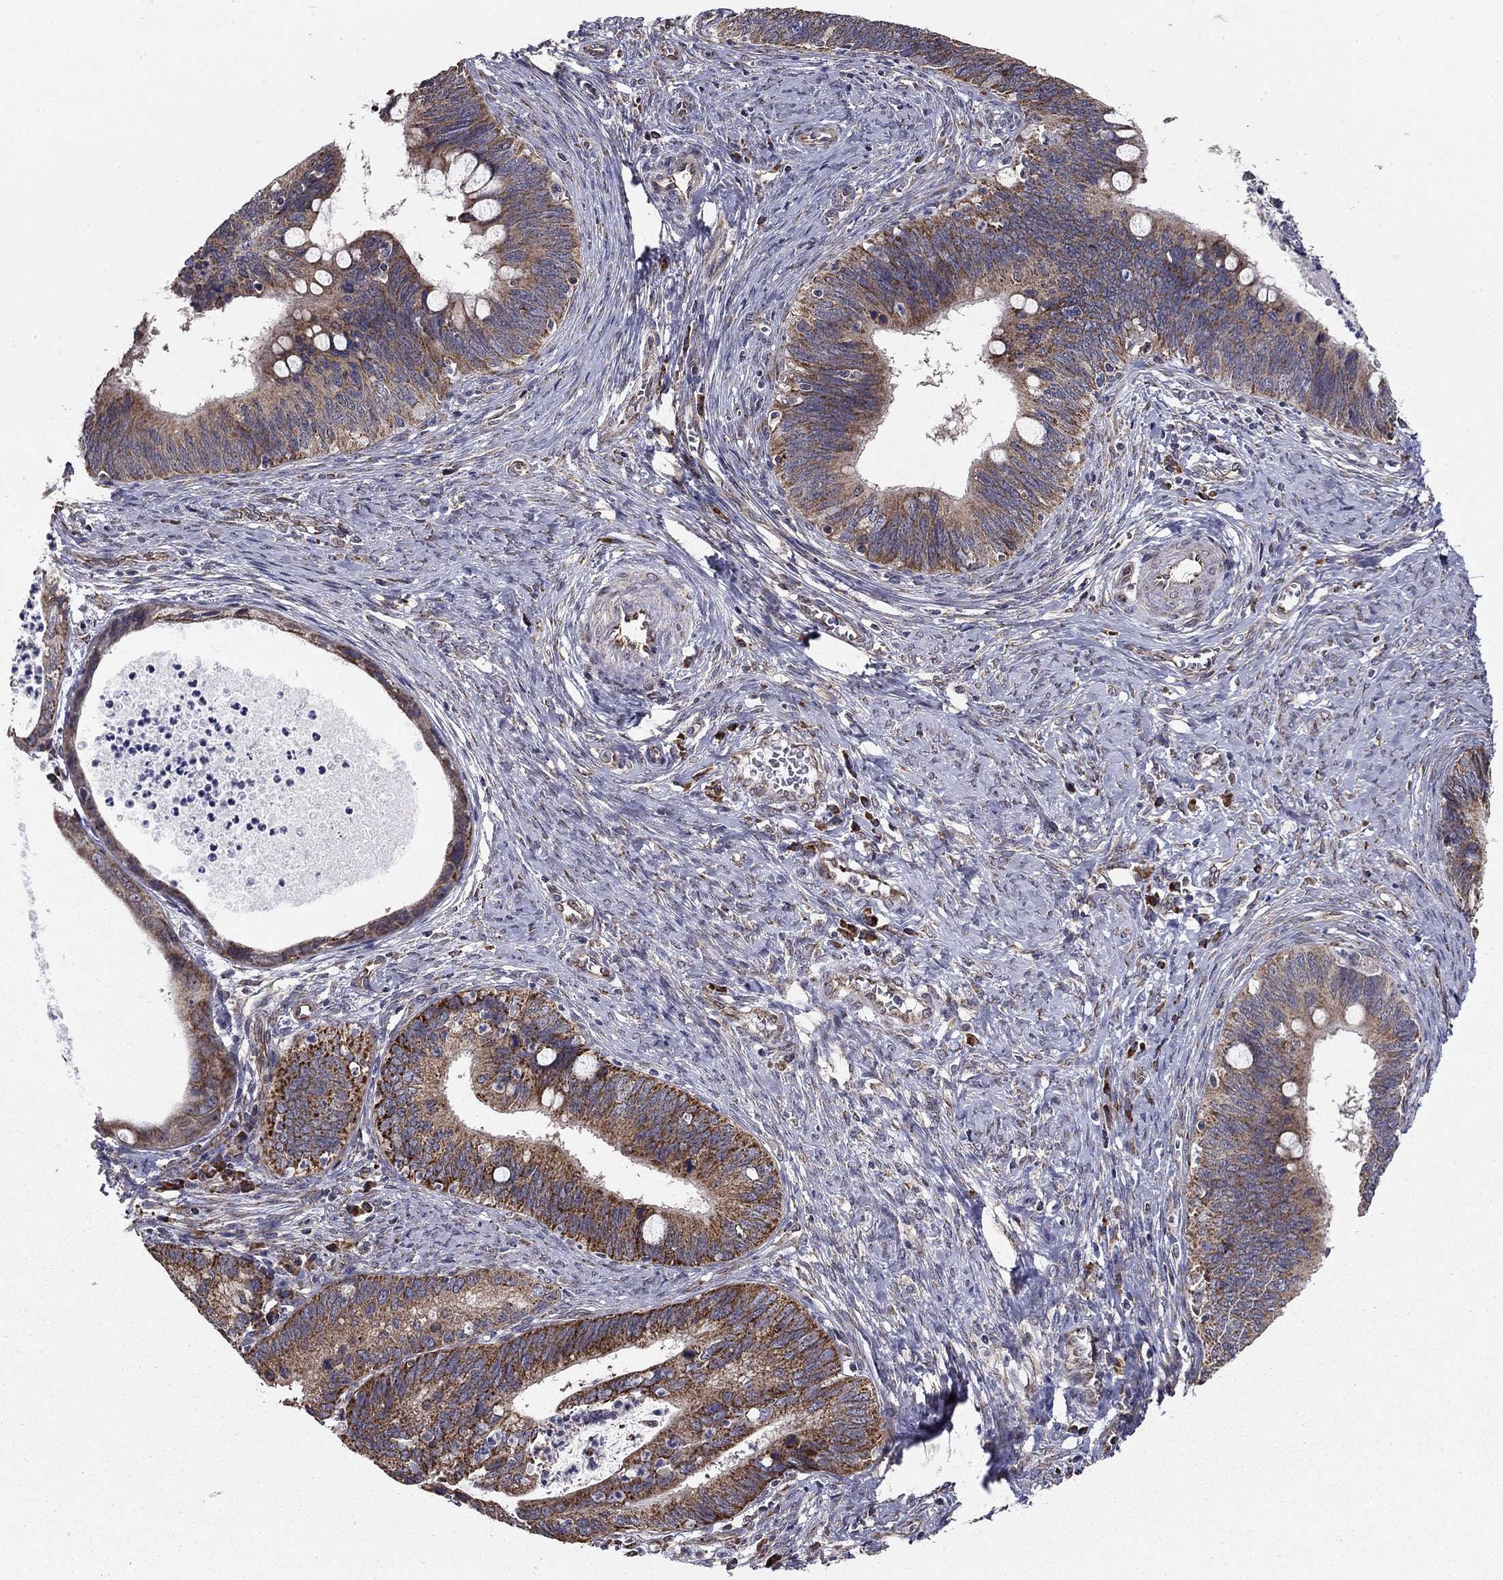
{"staining": {"intensity": "moderate", "quantity": "25%-75%", "location": "cytoplasmic/membranous"}, "tissue": "cervical cancer", "cell_type": "Tumor cells", "image_type": "cancer", "snomed": [{"axis": "morphology", "description": "Adenocarcinoma, NOS"}, {"axis": "topography", "description": "Cervix"}], "caption": "This is a micrograph of IHC staining of adenocarcinoma (cervical), which shows moderate positivity in the cytoplasmic/membranous of tumor cells.", "gene": "NKIRAS1", "patient": {"sex": "female", "age": 42}}